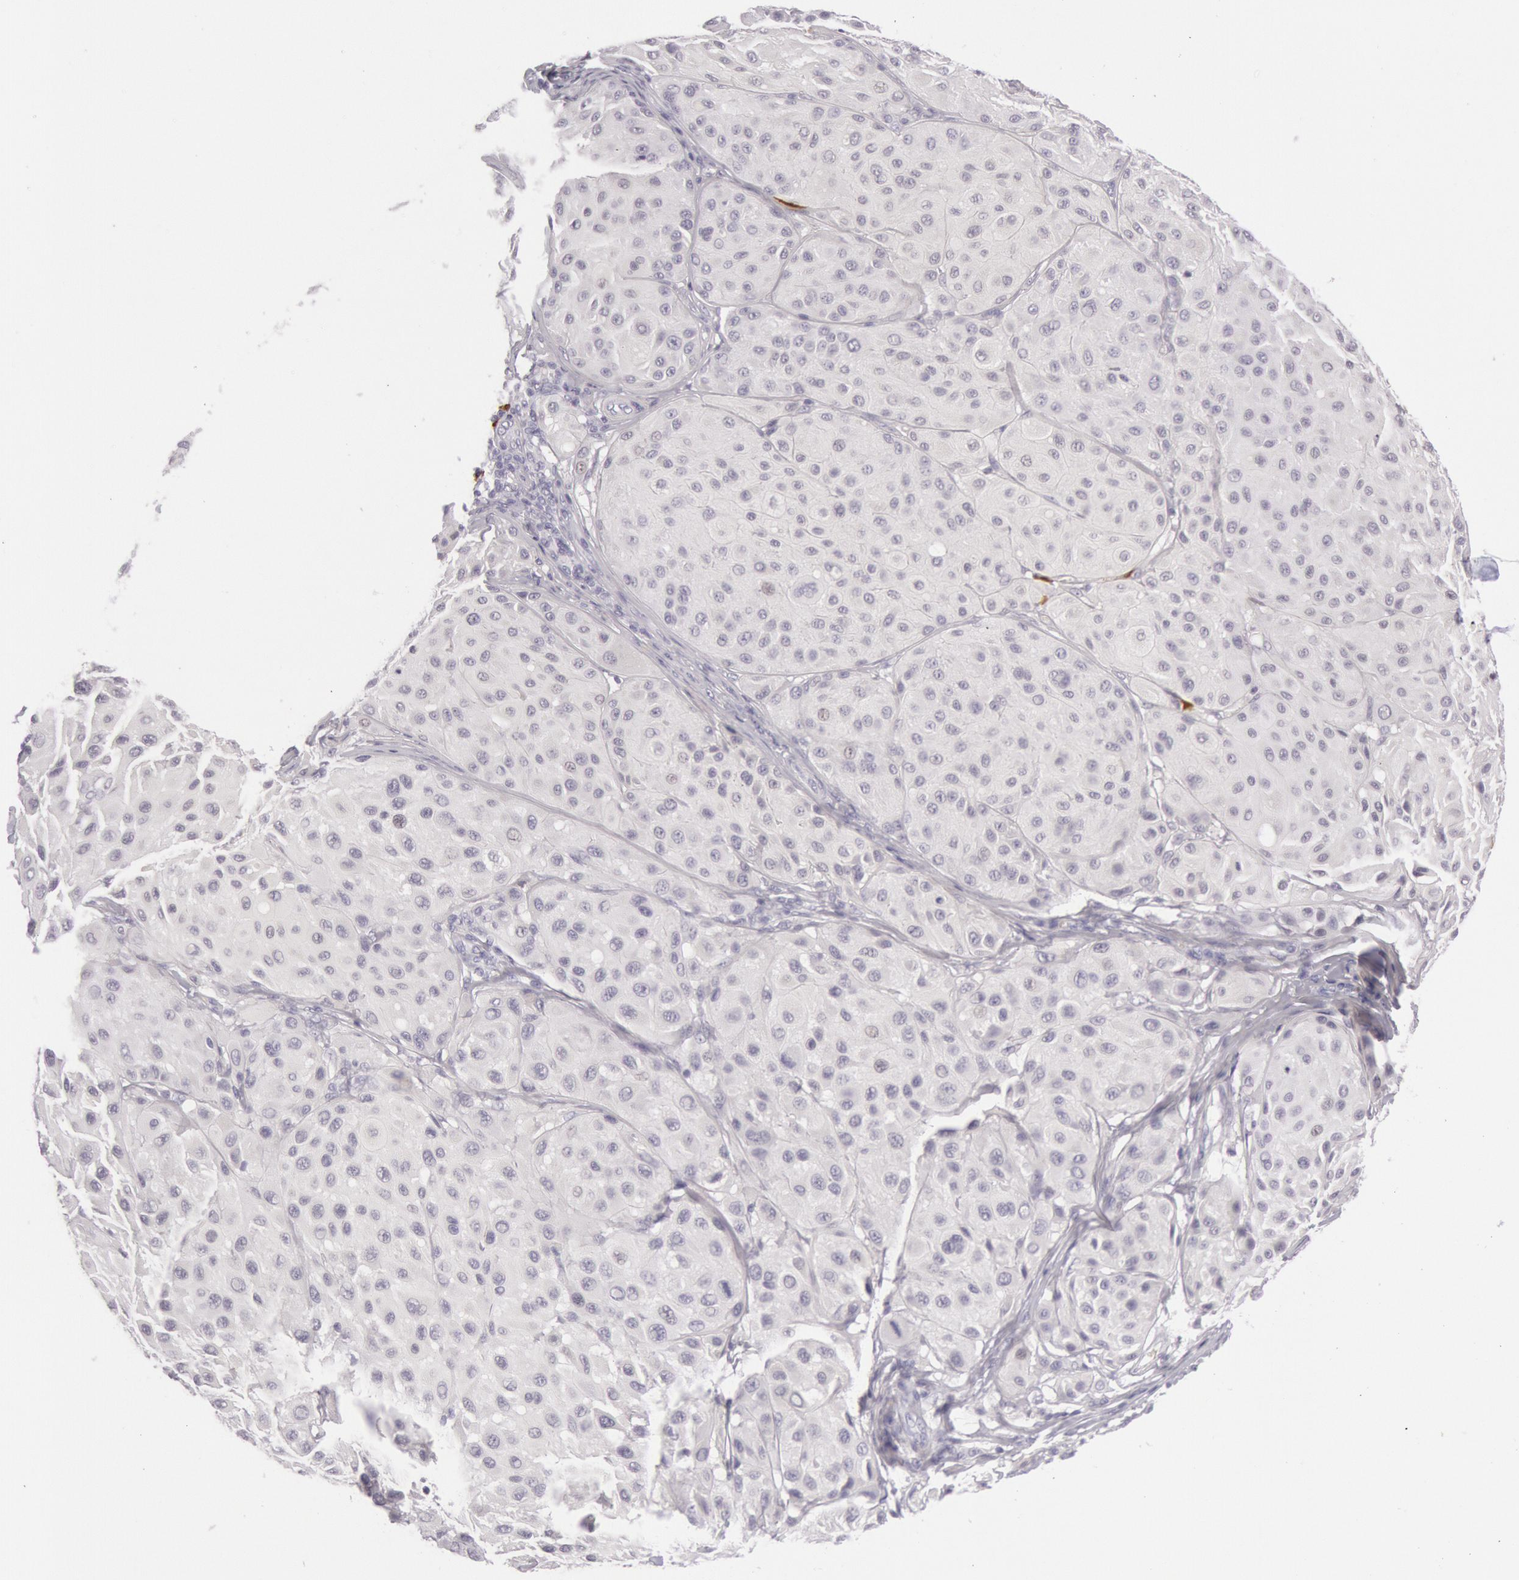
{"staining": {"intensity": "negative", "quantity": "none", "location": "none"}, "tissue": "melanoma", "cell_type": "Tumor cells", "image_type": "cancer", "snomed": [{"axis": "morphology", "description": "Malignant melanoma, NOS"}, {"axis": "topography", "description": "Skin"}], "caption": "Tumor cells are negative for protein expression in human malignant melanoma. (DAB immunohistochemistry (IHC), high magnification).", "gene": "CKB", "patient": {"sex": "male", "age": 36}}